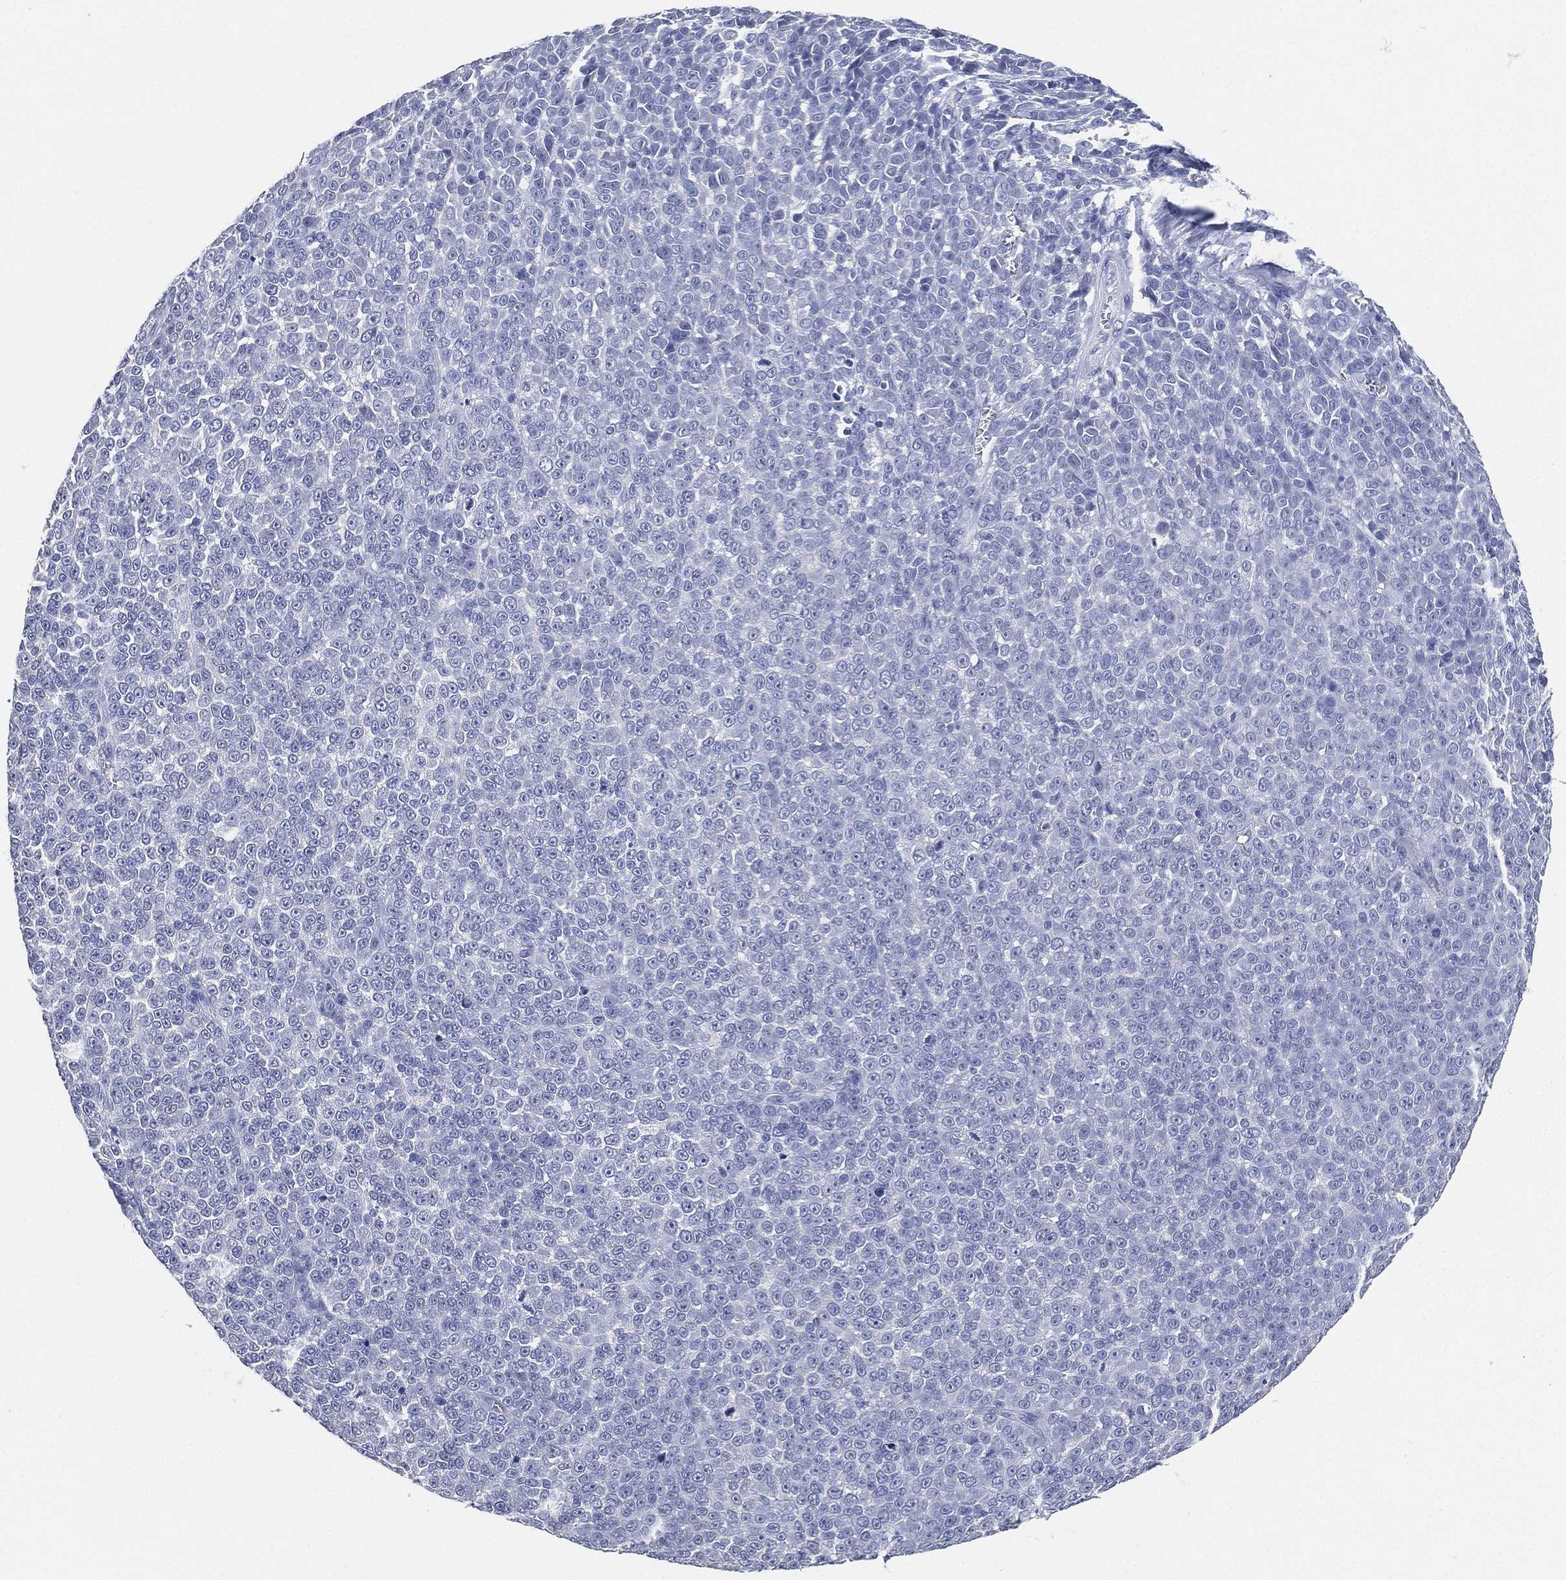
{"staining": {"intensity": "negative", "quantity": "none", "location": "none"}, "tissue": "melanoma", "cell_type": "Tumor cells", "image_type": "cancer", "snomed": [{"axis": "morphology", "description": "Malignant melanoma, NOS"}, {"axis": "topography", "description": "Skin"}], "caption": "IHC of malignant melanoma shows no expression in tumor cells.", "gene": "IYD", "patient": {"sex": "female", "age": 95}}